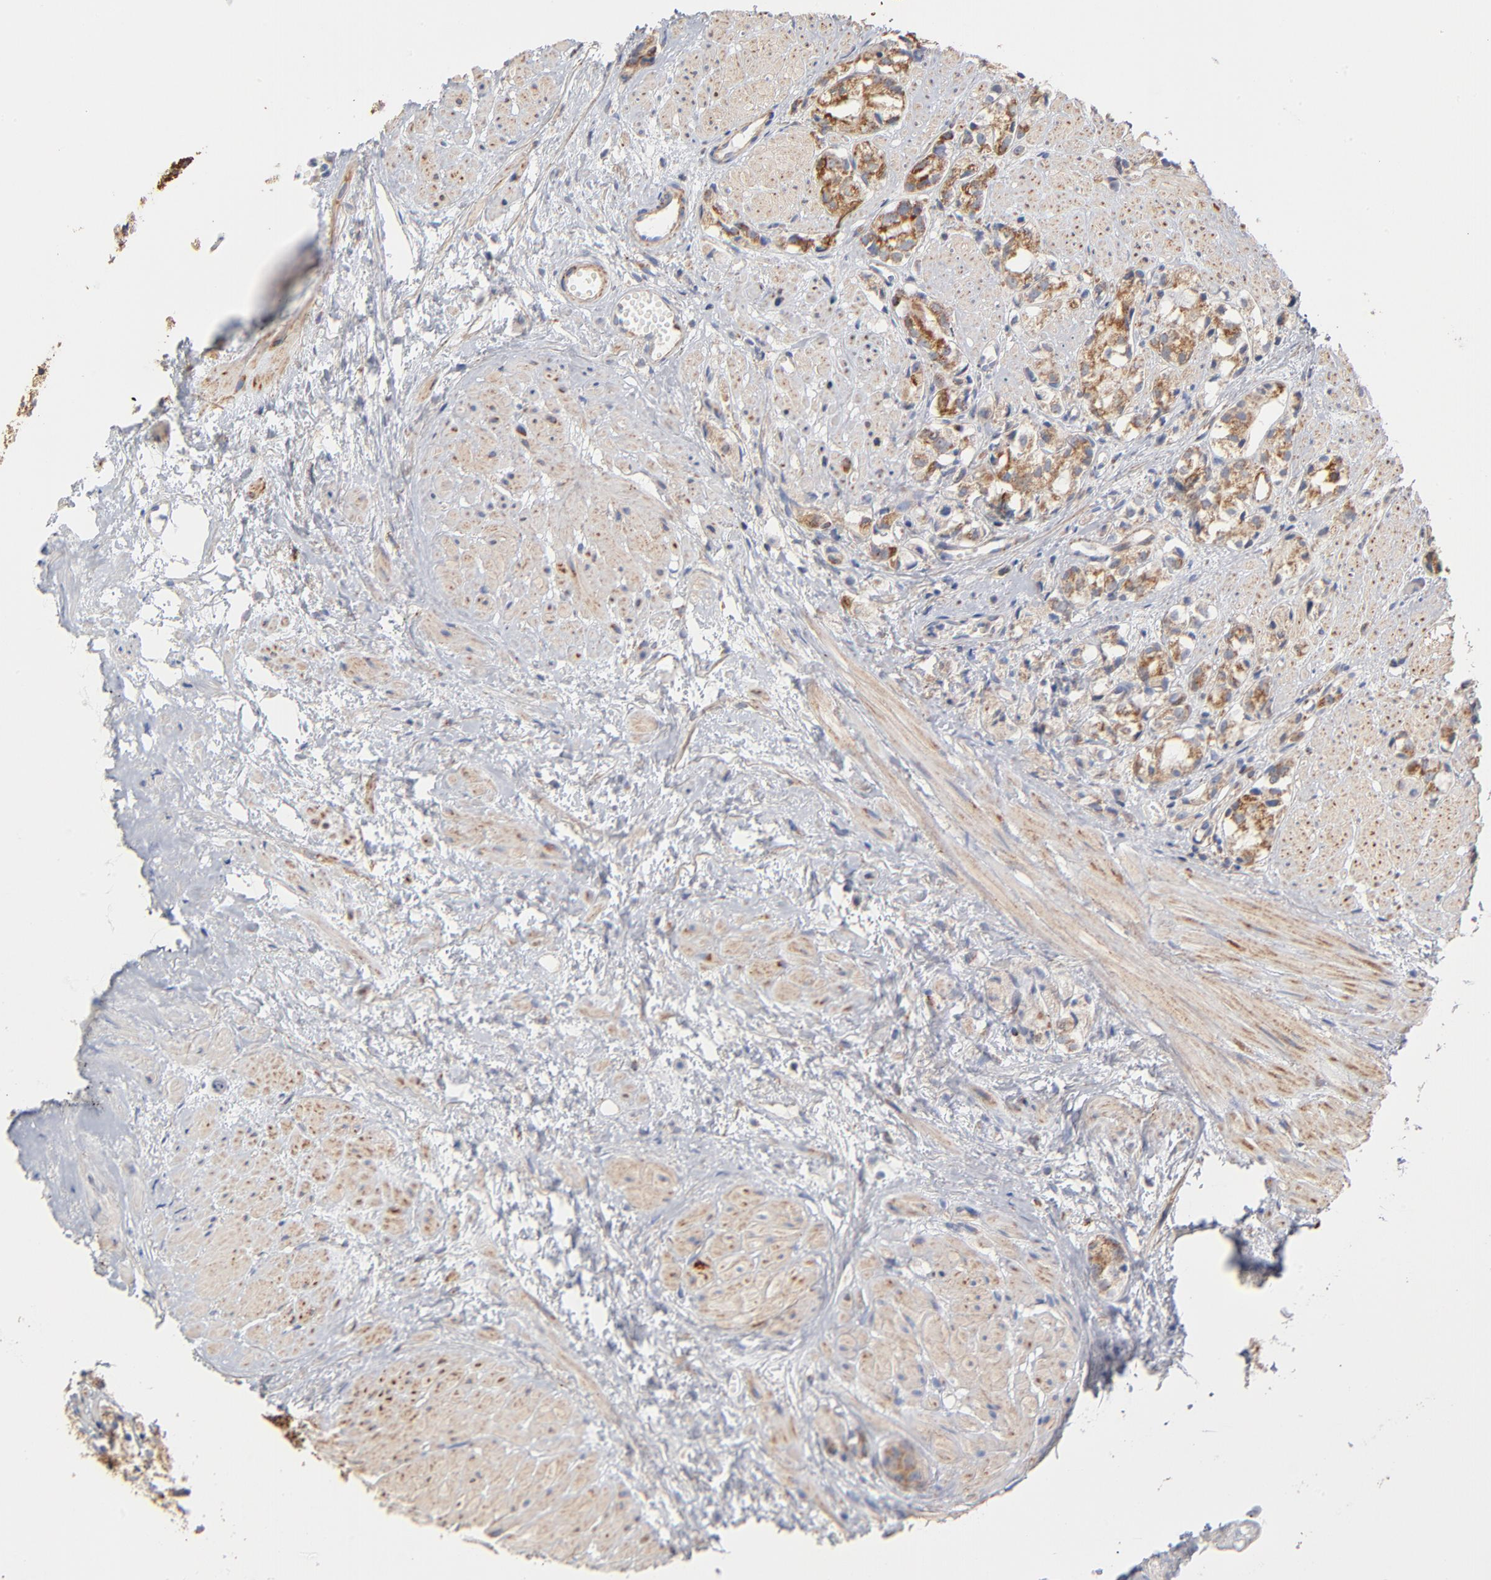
{"staining": {"intensity": "moderate", "quantity": ">75%", "location": "cytoplasmic/membranous"}, "tissue": "prostate cancer", "cell_type": "Tumor cells", "image_type": "cancer", "snomed": [{"axis": "morphology", "description": "Adenocarcinoma, High grade"}, {"axis": "topography", "description": "Prostate"}], "caption": "Prostate cancer was stained to show a protein in brown. There is medium levels of moderate cytoplasmic/membranous staining in approximately >75% of tumor cells.", "gene": "UQCRC1", "patient": {"sex": "male", "age": 85}}